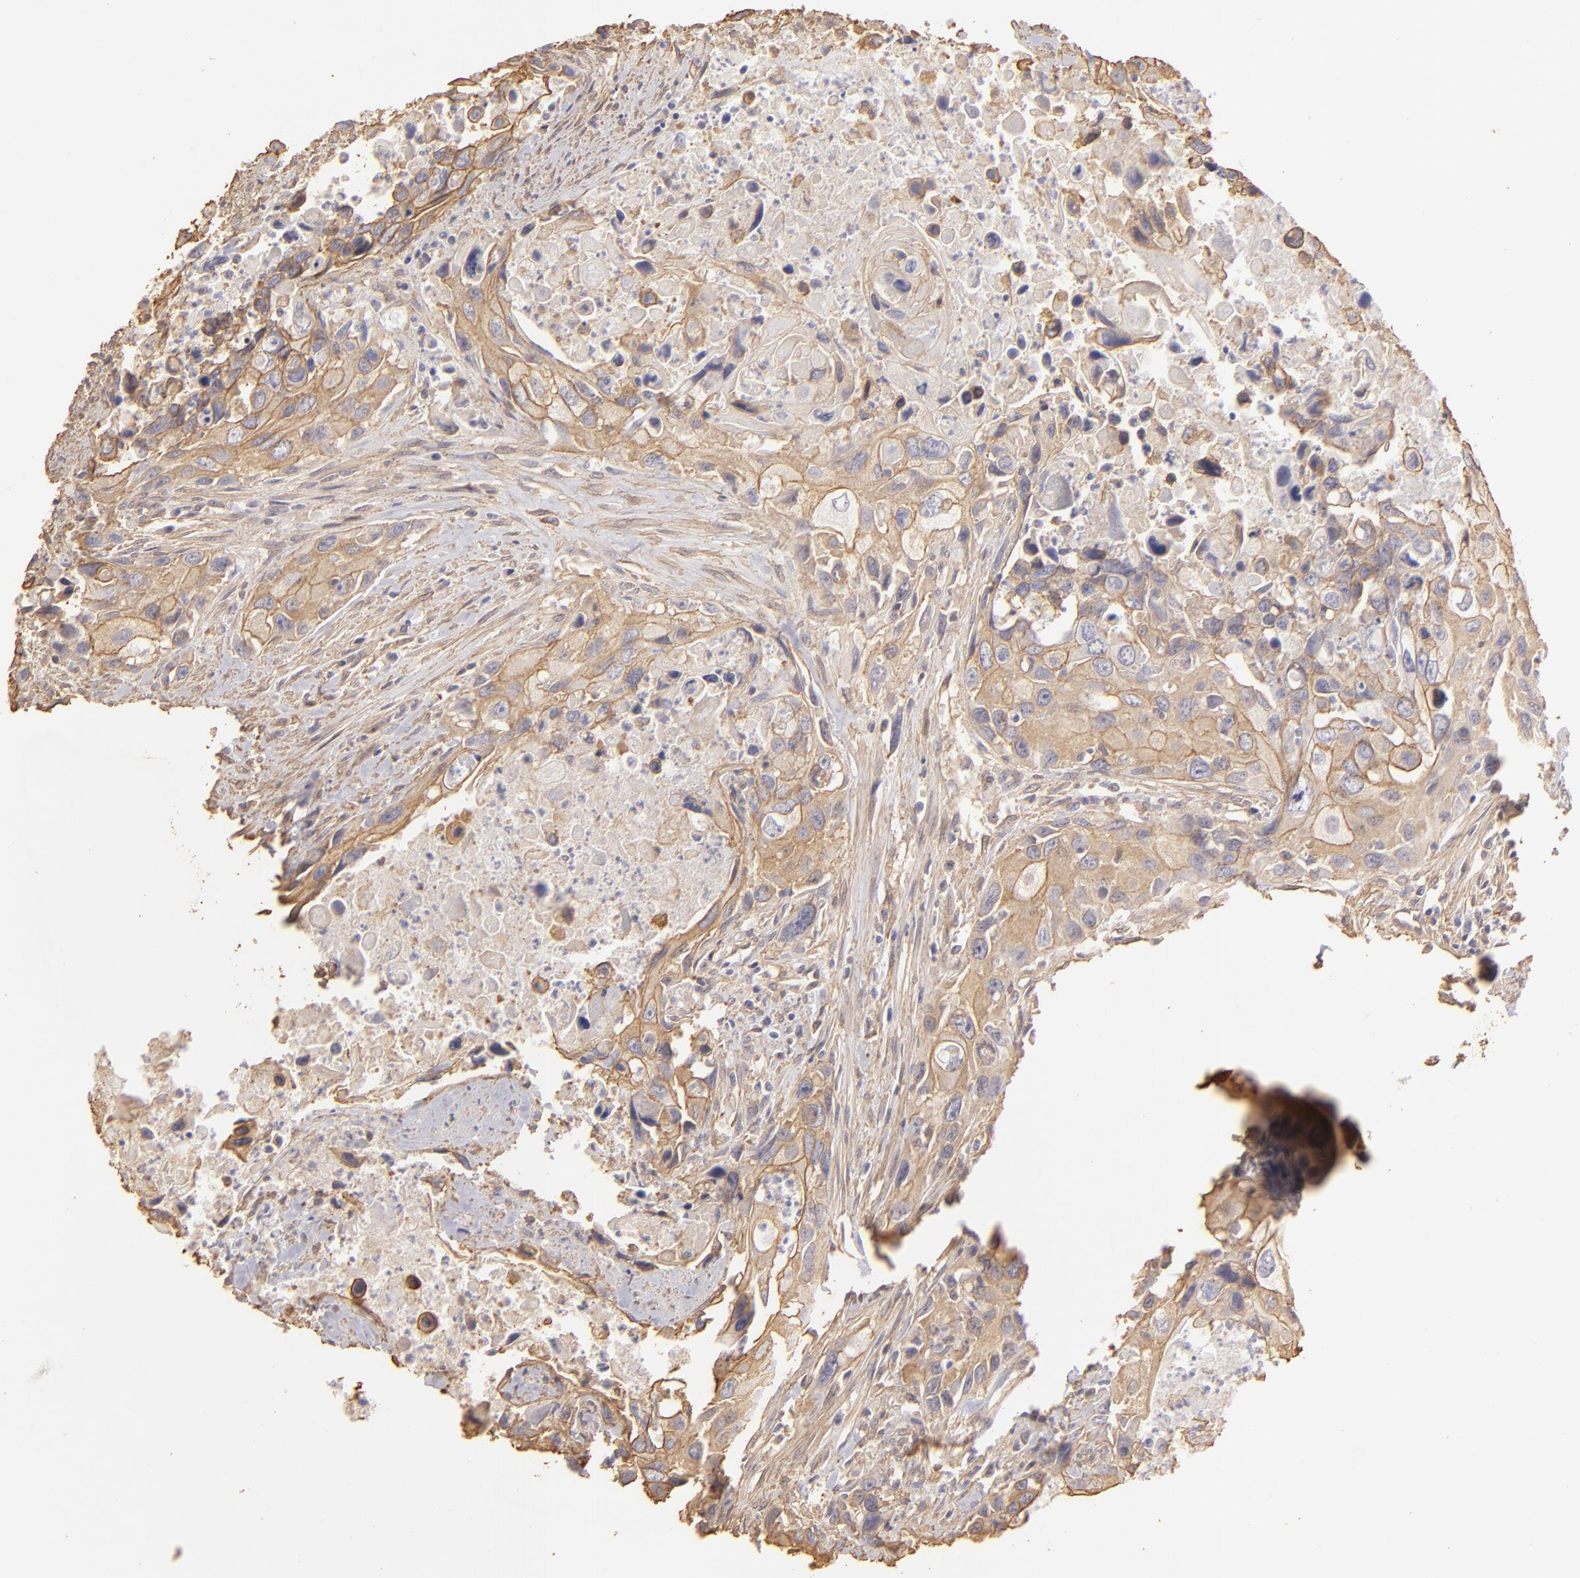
{"staining": {"intensity": "weak", "quantity": ">75%", "location": "cytoplasmic/membranous"}, "tissue": "urothelial cancer", "cell_type": "Tumor cells", "image_type": "cancer", "snomed": [{"axis": "morphology", "description": "Urothelial carcinoma, High grade"}, {"axis": "topography", "description": "Urinary bladder"}], "caption": "Protein staining by IHC reveals weak cytoplasmic/membranous expression in approximately >75% of tumor cells in urothelial cancer.", "gene": "HSPB6", "patient": {"sex": "male", "age": 71}}